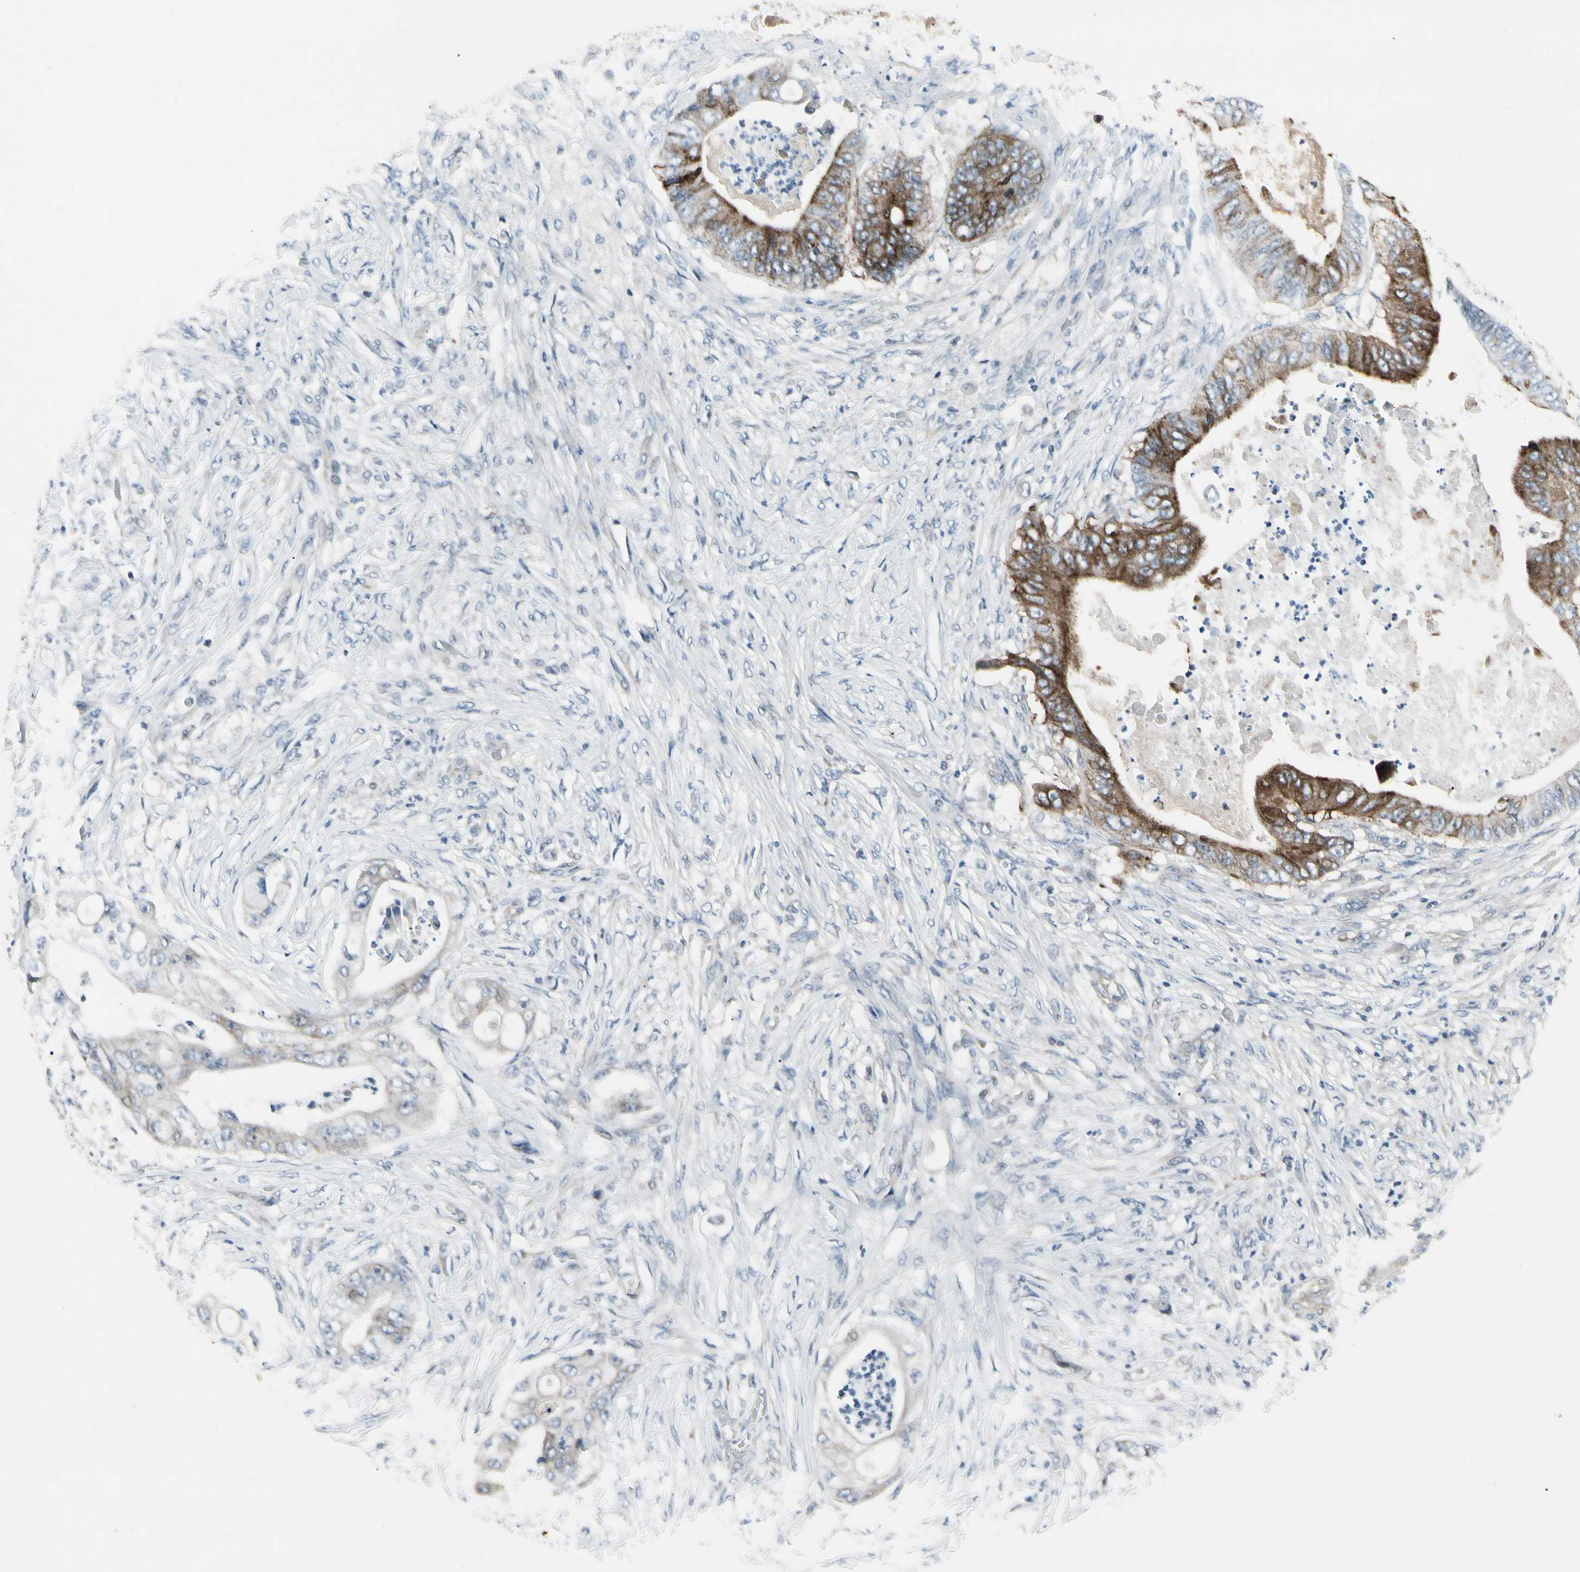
{"staining": {"intensity": "strong", "quantity": "<25%", "location": "cytoplasmic/membranous"}, "tissue": "stomach cancer", "cell_type": "Tumor cells", "image_type": "cancer", "snomed": [{"axis": "morphology", "description": "Adenocarcinoma, NOS"}, {"axis": "topography", "description": "Stomach"}], "caption": "Immunohistochemistry staining of adenocarcinoma (stomach), which shows medium levels of strong cytoplasmic/membranous positivity in about <25% of tumor cells indicating strong cytoplasmic/membranous protein expression. The staining was performed using DAB (brown) for protein detection and nuclei were counterstained in hematoxylin (blue).", "gene": "PIGR", "patient": {"sex": "female", "age": 73}}